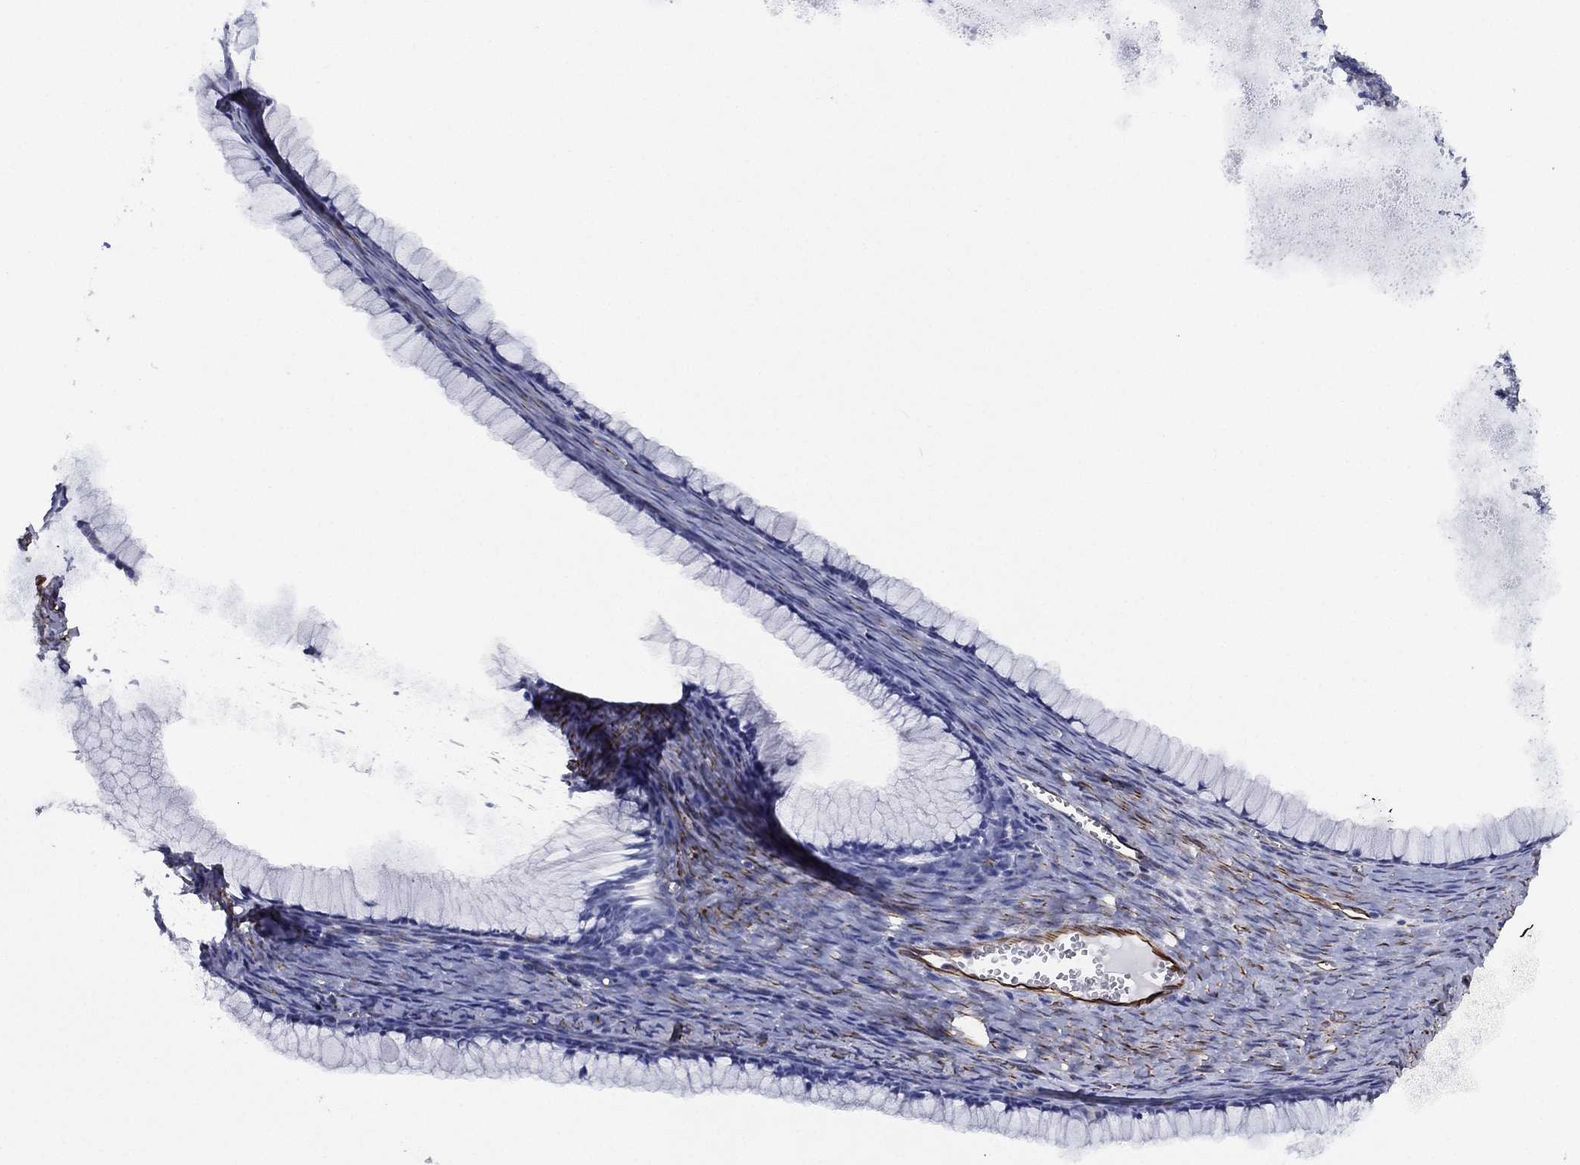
{"staining": {"intensity": "negative", "quantity": "none", "location": "none"}, "tissue": "ovarian cancer", "cell_type": "Tumor cells", "image_type": "cancer", "snomed": [{"axis": "morphology", "description": "Cystadenocarcinoma, mucinous, NOS"}, {"axis": "topography", "description": "Ovary"}], "caption": "High power microscopy image of an immunohistochemistry (IHC) micrograph of ovarian mucinous cystadenocarcinoma, revealing no significant staining in tumor cells.", "gene": "MAS1", "patient": {"sex": "female", "age": 41}}